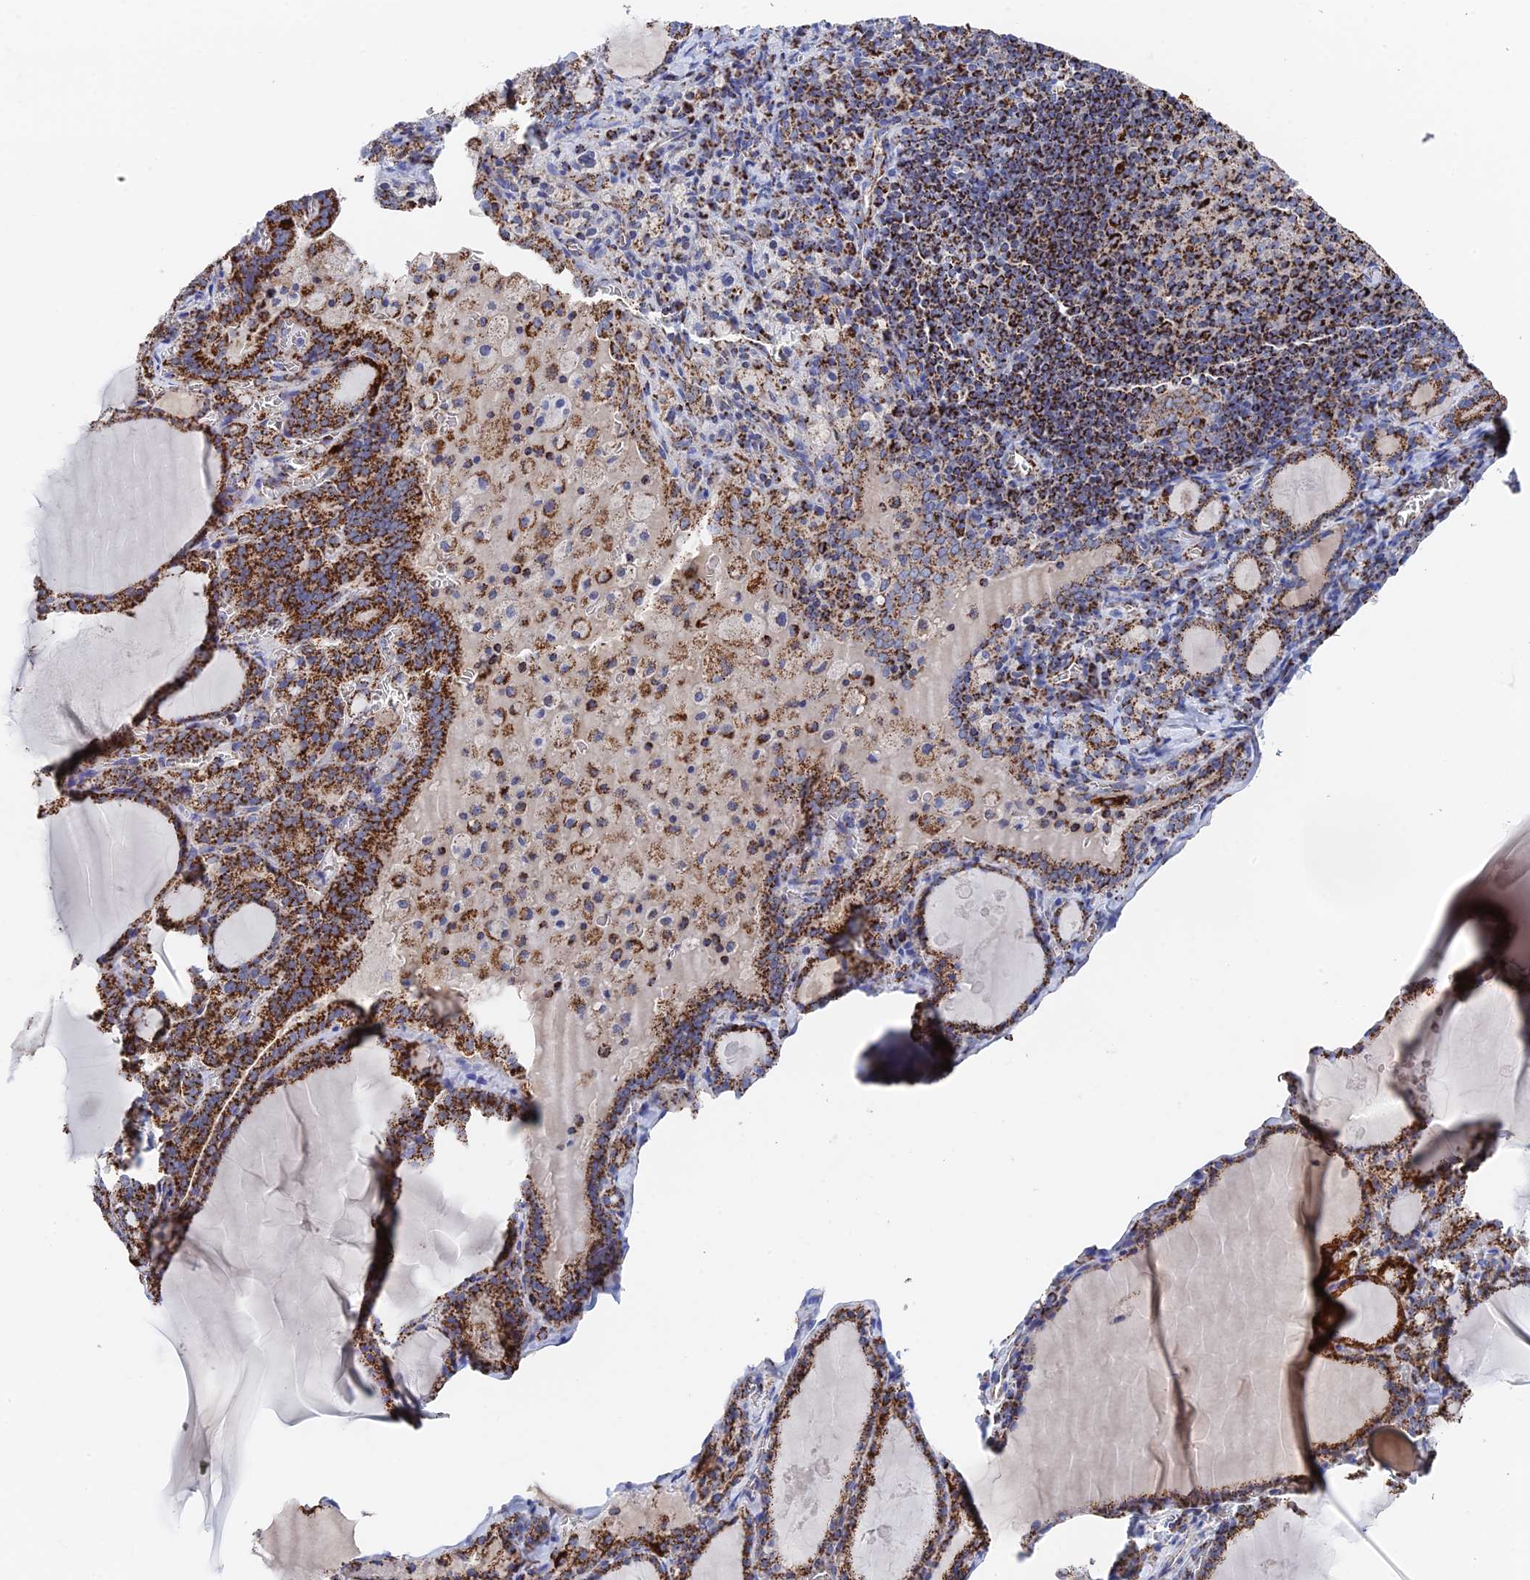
{"staining": {"intensity": "strong", "quantity": ">75%", "location": "cytoplasmic/membranous"}, "tissue": "thyroid gland", "cell_type": "Glandular cells", "image_type": "normal", "snomed": [{"axis": "morphology", "description": "Normal tissue, NOS"}, {"axis": "topography", "description": "Thyroid gland"}], "caption": "This histopathology image shows immunohistochemistry (IHC) staining of normal human thyroid gland, with high strong cytoplasmic/membranous staining in approximately >75% of glandular cells.", "gene": "HAUS8", "patient": {"sex": "male", "age": 56}}